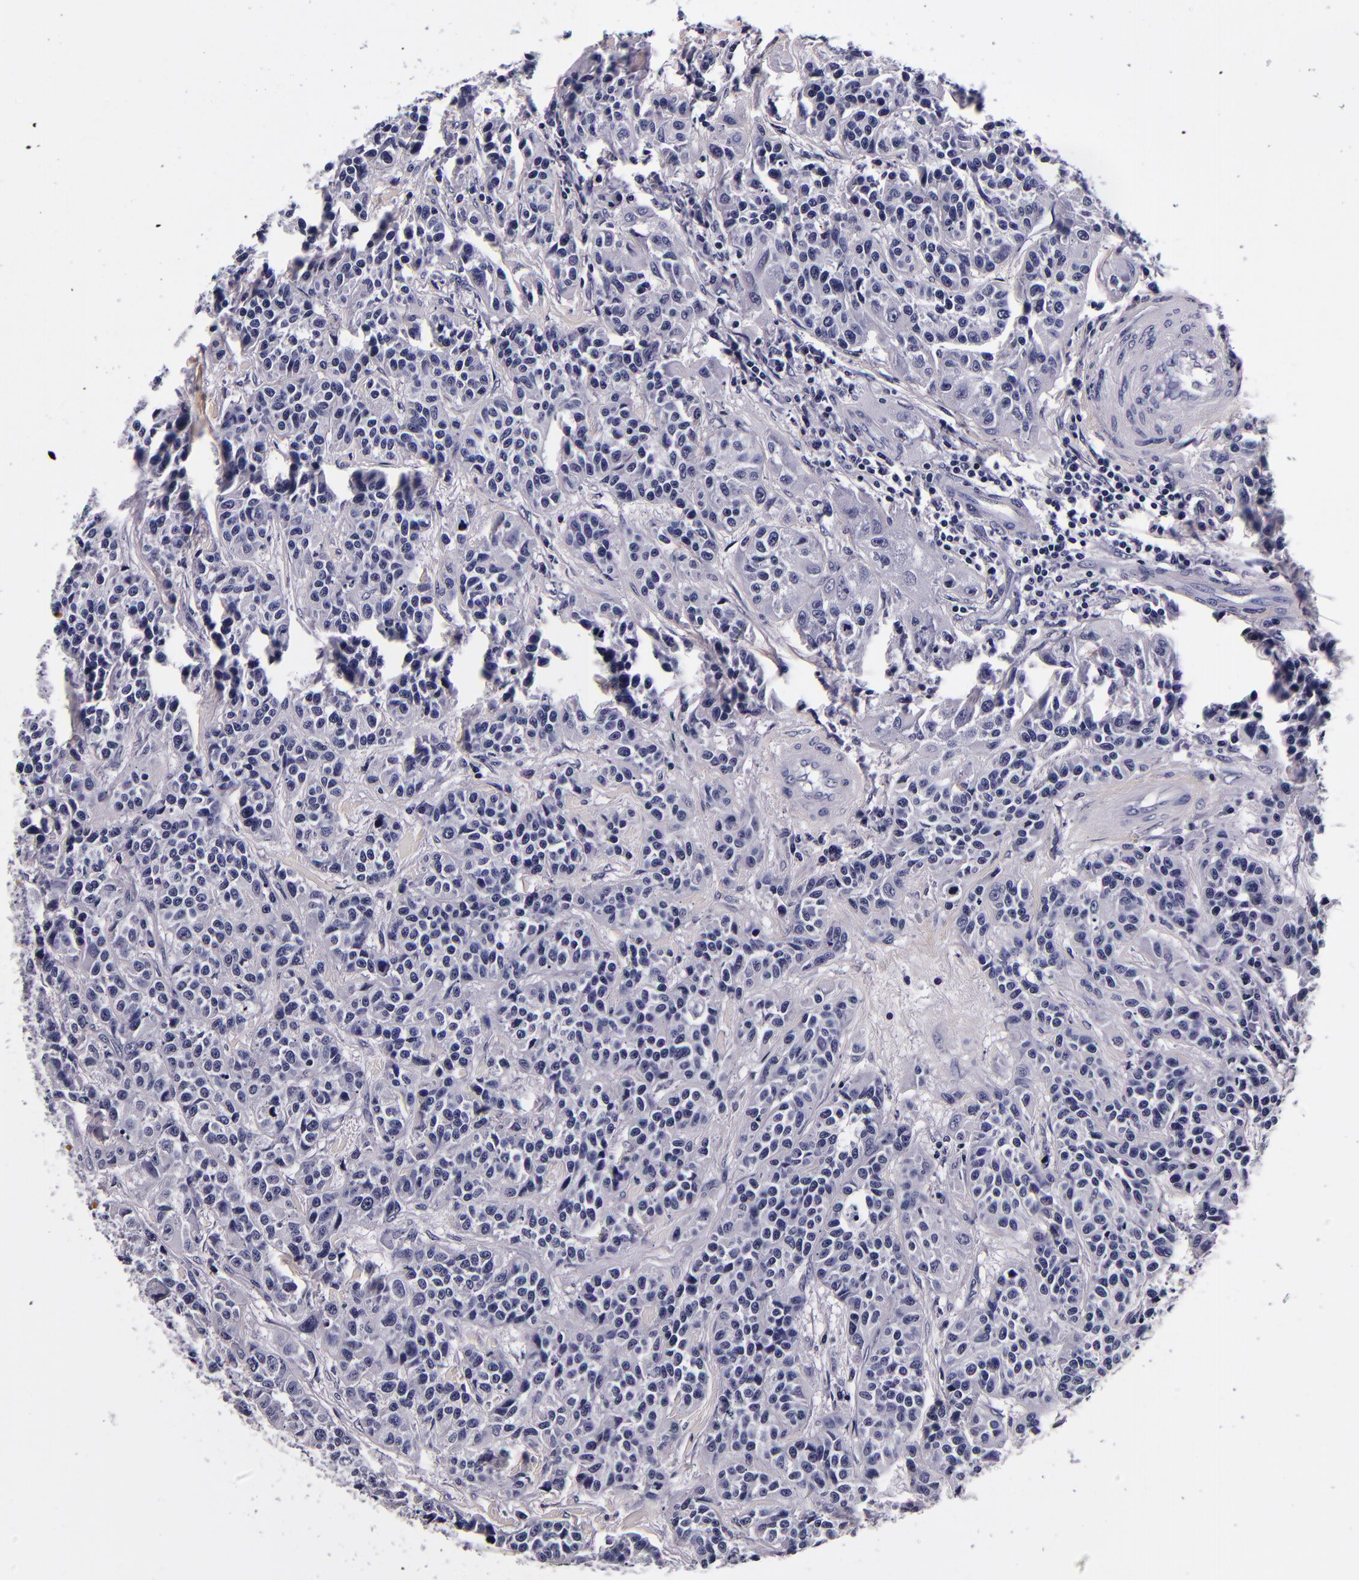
{"staining": {"intensity": "negative", "quantity": "none", "location": "none"}, "tissue": "urothelial cancer", "cell_type": "Tumor cells", "image_type": "cancer", "snomed": [{"axis": "morphology", "description": "Urothelial carcinoma, High grade"}, {"axis": "topography", "description": "Urinary bladder"}], "caption": "Tumor cells are negative for brown protein staining in high-grade urothelial carcinoma.", "gene": "FBN1", "patient": {"sex": "female", "age": 81}}